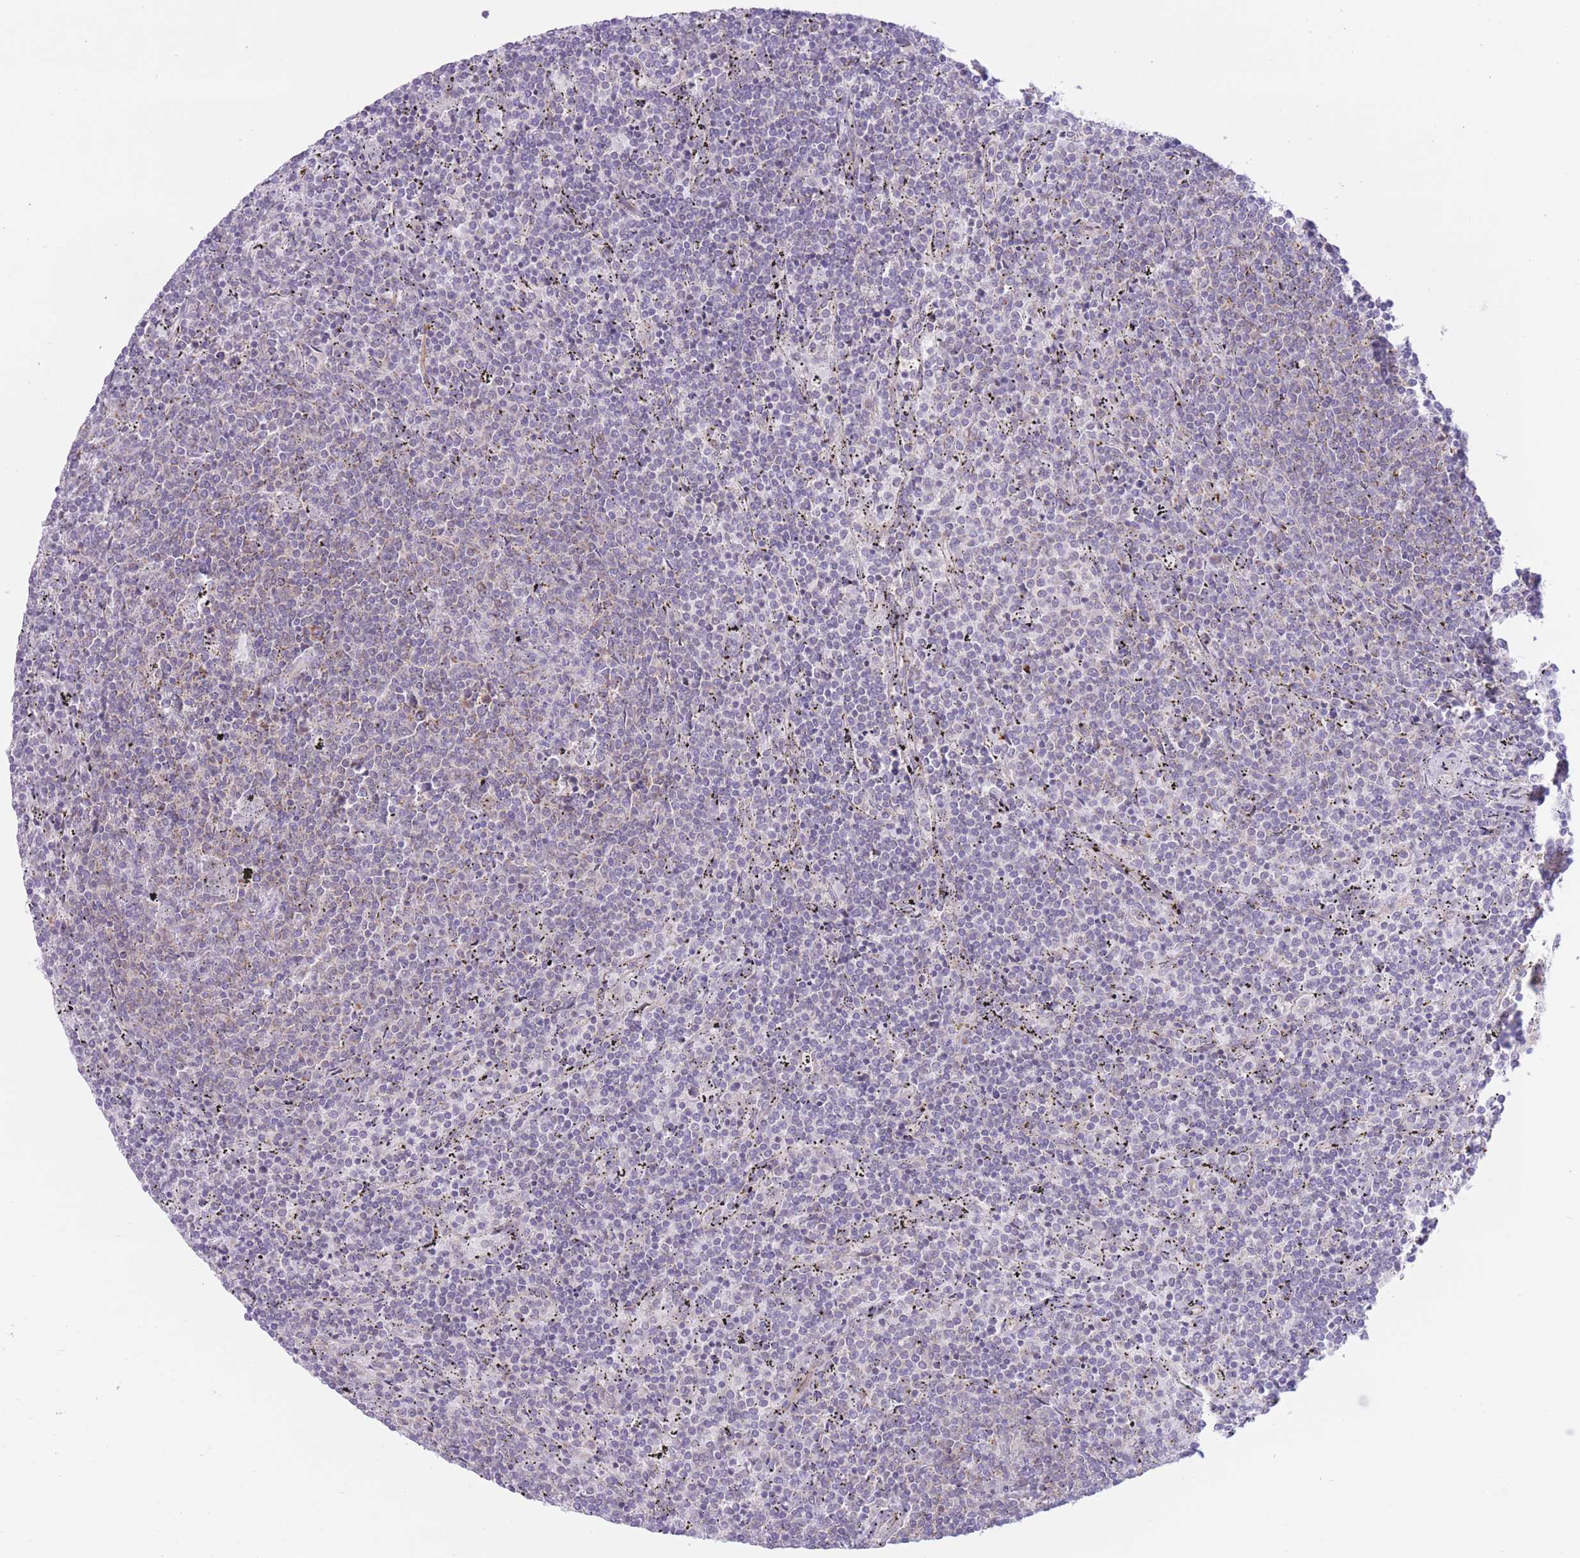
{"staining": {"intensity": "negative", "quantity": "none", "location": "none"}, "tissue": "lymphoma", "cell_type": "Tumor cells", "image_type": "cancer", "snomed": [{"axis": "morphology", "description": "Malignant lymphoma, non-Hodgkin's type, Low grade"}, {"axis": "topography", "description": "Spleen"}], "caption": "The micrograph shows no significant positivity in tumor cells of low-grade malignant lymphoma, non-Hodgkin's type.", "gene": "MRPS31", "patient": {"sex": "female", "age": 50}}